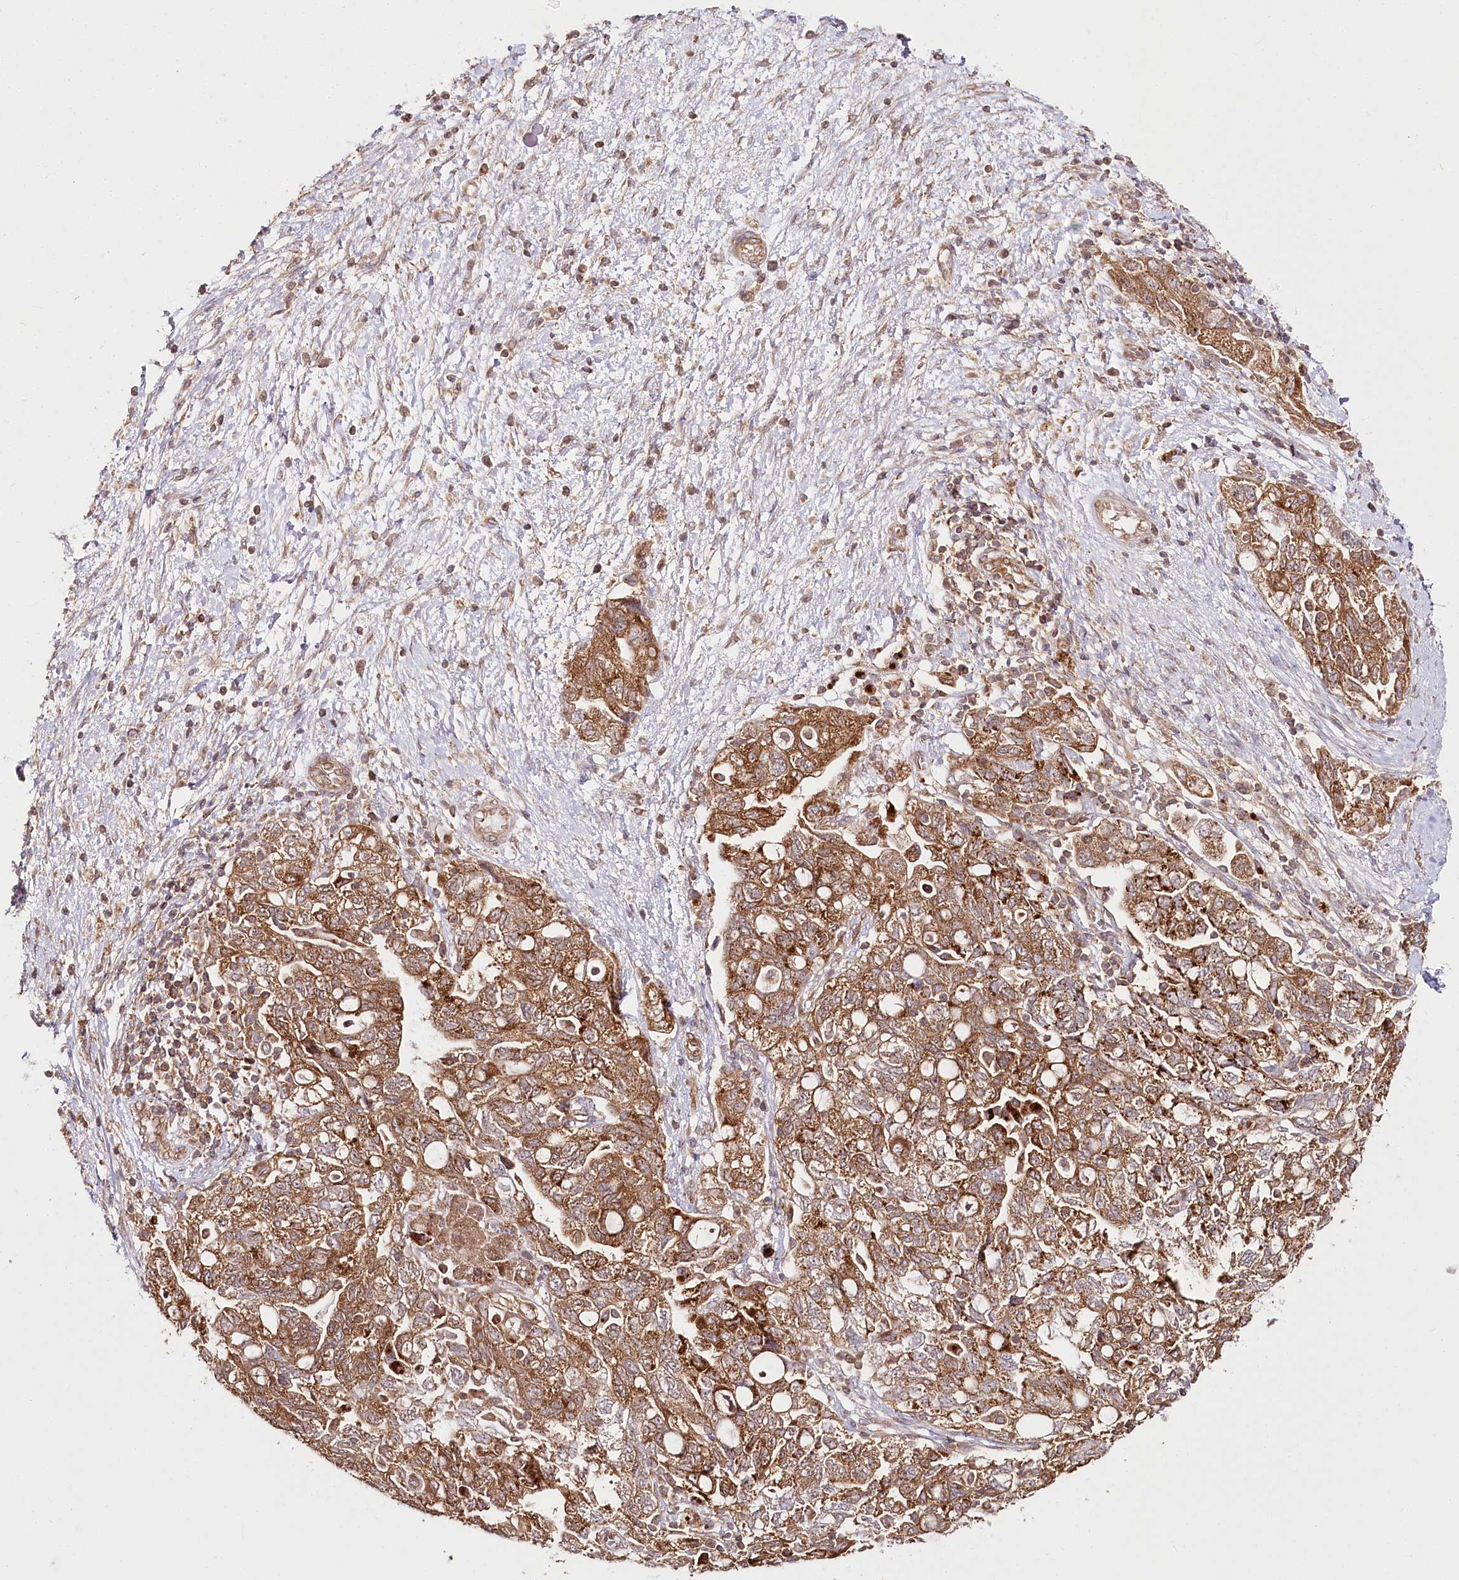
{"staining": {"intensity": "moderate", "quantity": ">75%", "location": "cytoplasmic/membranous"}, "tissue": "ovarian cancer", "cell_type": "Tumor cells", "image_type": "cancer", "snomed": [{"axis": "morphology", "description": "Carcinoma, NOS"}, {"axis": "morphology", "description": "Cystadenocarcinoma, serous, NOS"}, {"axis": "topography", "description": "Ovary"}], "caption": "Immunohistochemistry of carcinoma (ovarian) exhibits medium levels of moderate cytoplasmic/membranous staining in about >75% of tumor cells.", "gene": "OTUD4", "patient": {"sex": "female", "age": 69}}